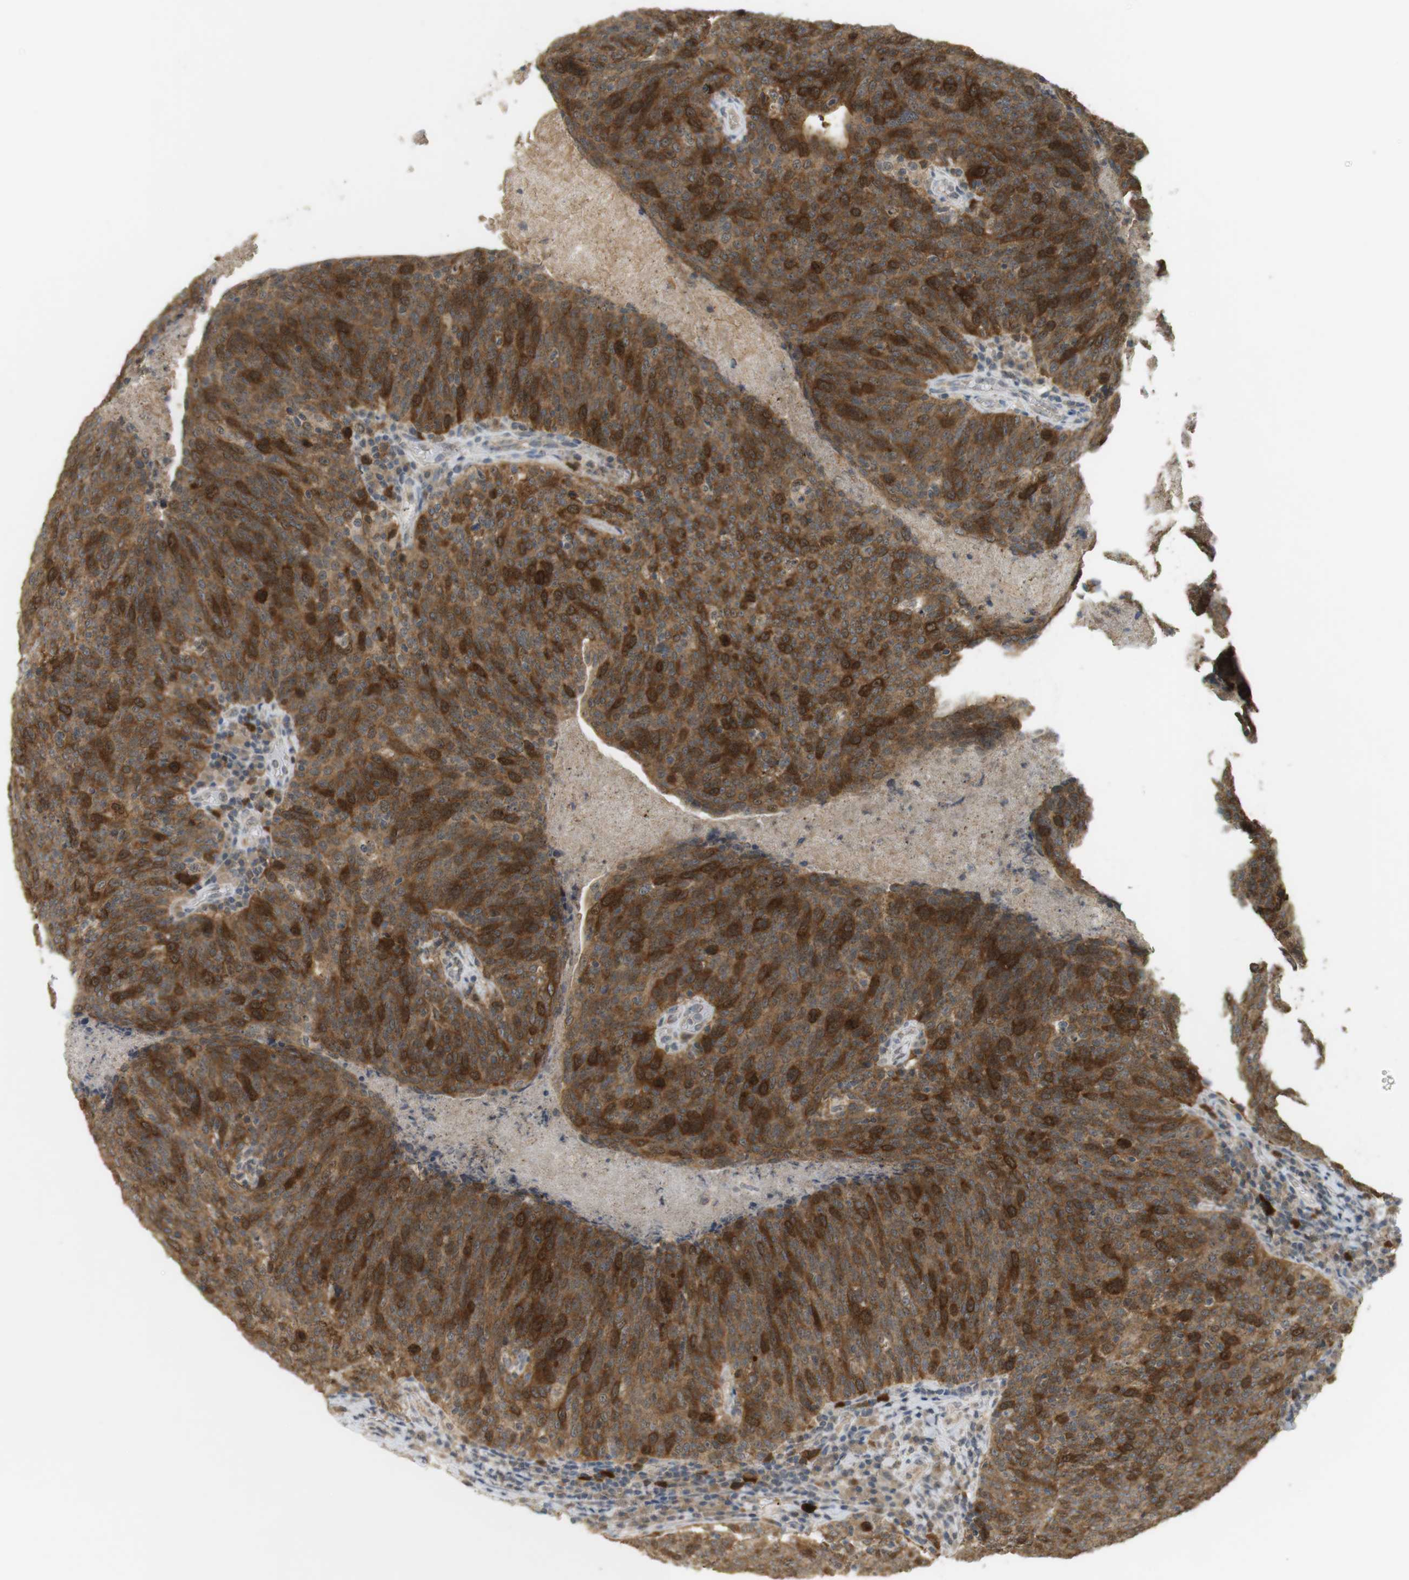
{"staining": {"intensity": "moderate", "quantity": ">75%", "location": "cytoplasmic/membranous"}, "tissue": "head and neck cancer", "cell_type": "Tumor cells", "image_type": "cancer", "snomed": [{"axis": "morphology", "description": "Squamous cell carcinoma, NOS"}, {"axis": "morphology", "description": "Squamous cell carcinoma, metastatic, NOS"}, {"axis": "topography", "description": "Lymph node"}, {"axis": "topography", "description": "Head-Neck"}], "caption": "About >75% of tumor cells in human head and neck cancer display moderate cytoplasmic/membranous protein expression as visualized by brown immunohistochemical staining.", "gene": "TTK", "patient": {"sex": "male", "age": 62}}